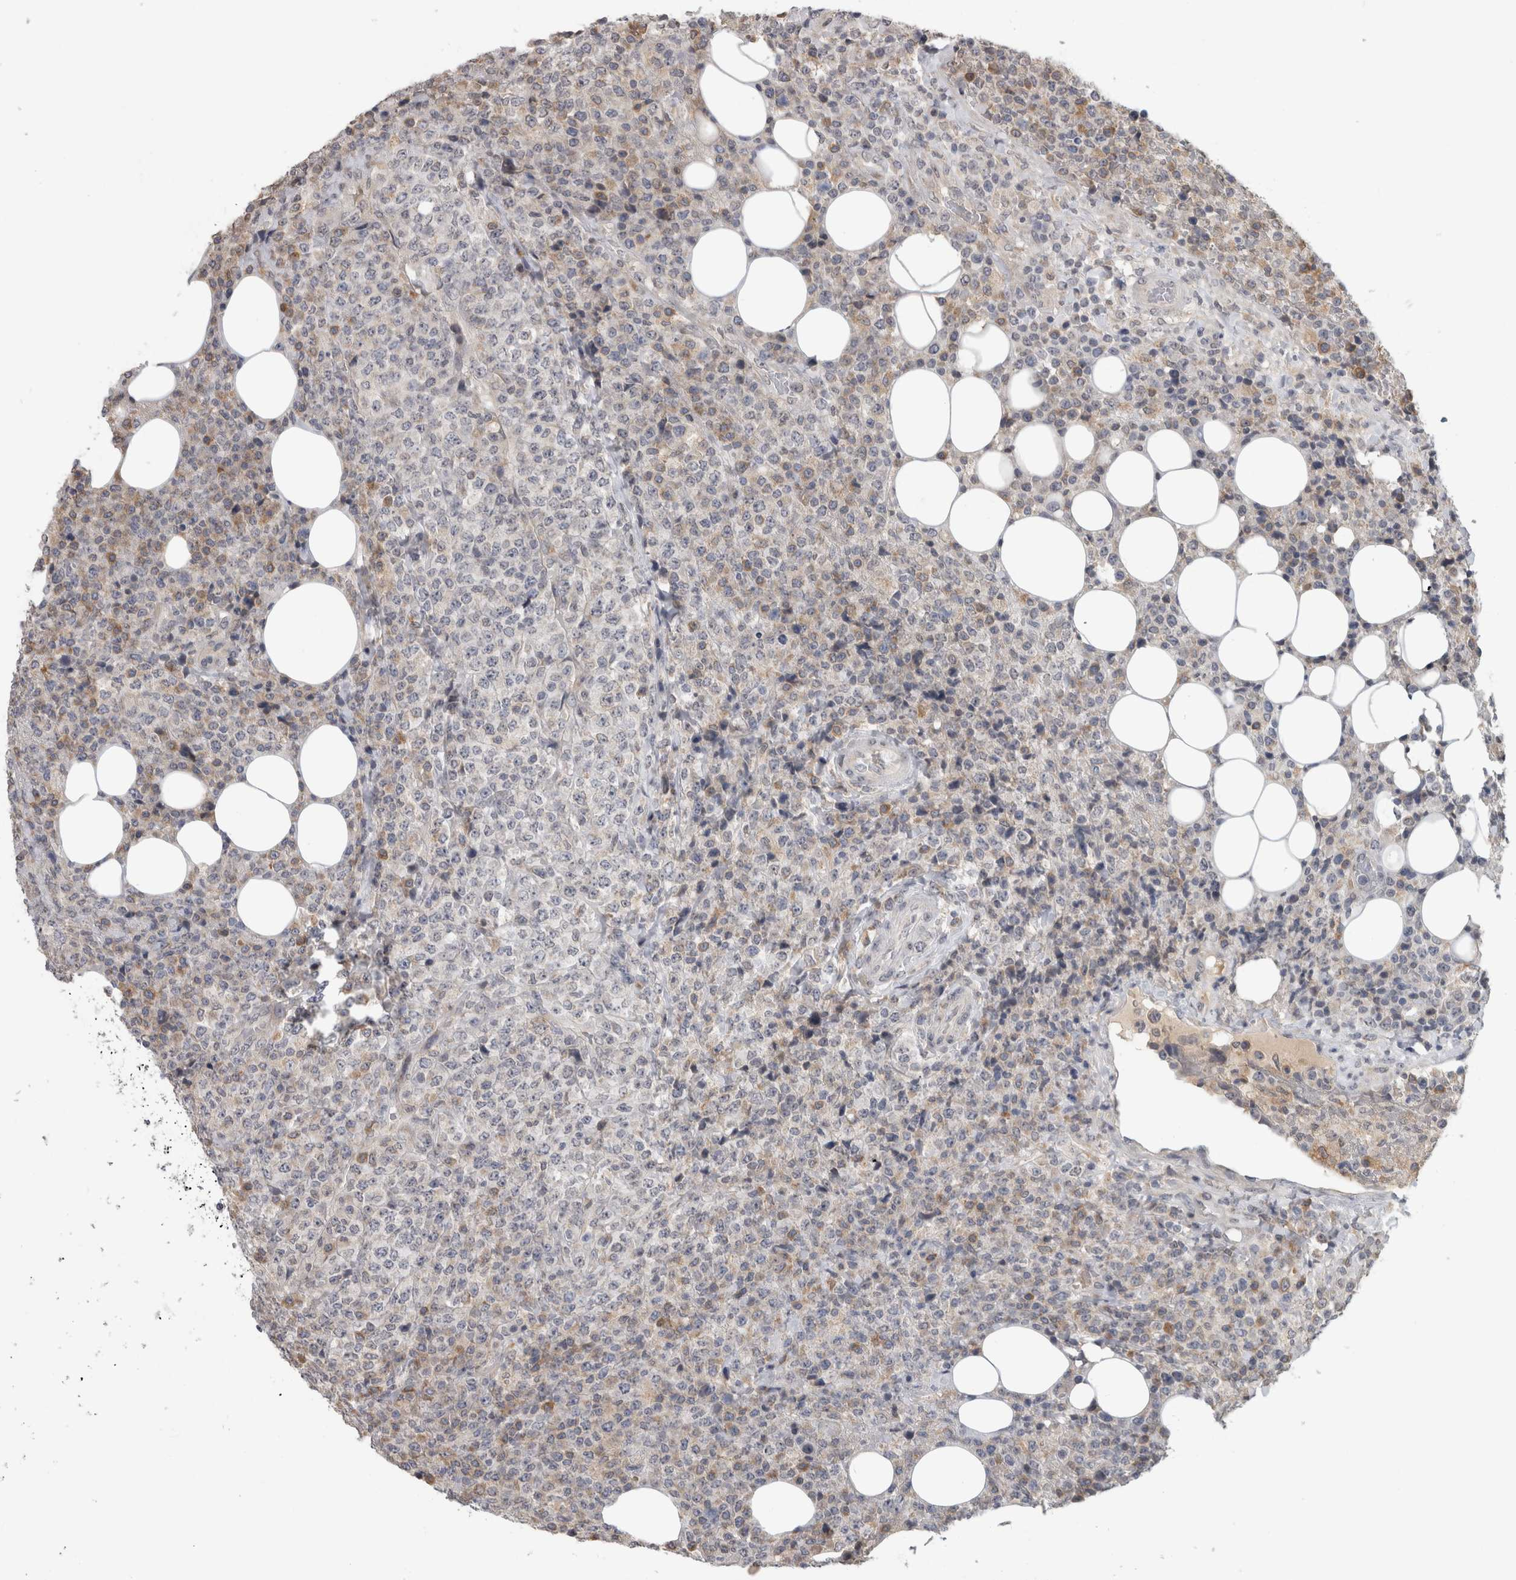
{"staining": {"intensity": "weak", "quantity": "<25%", "location": "cytoplasmic/membranous"}, "tissue": "lymphoma", "cell_type": "Tumor cells", "image_type": "cancer", "snomed": [{"axis": "morphology", "description": "Malignant lymphoma, non-Hodgkin's type, High grade"}, {"axis": "topography", "description": "Lymph node"}], "caption": "The histopathology image displays no staining of tumor cells in high-grade malignant lymphoma, non-Hodgkin's type.", "gene": "TMEM242", "patient": {"sex": "male", "age": 13}}